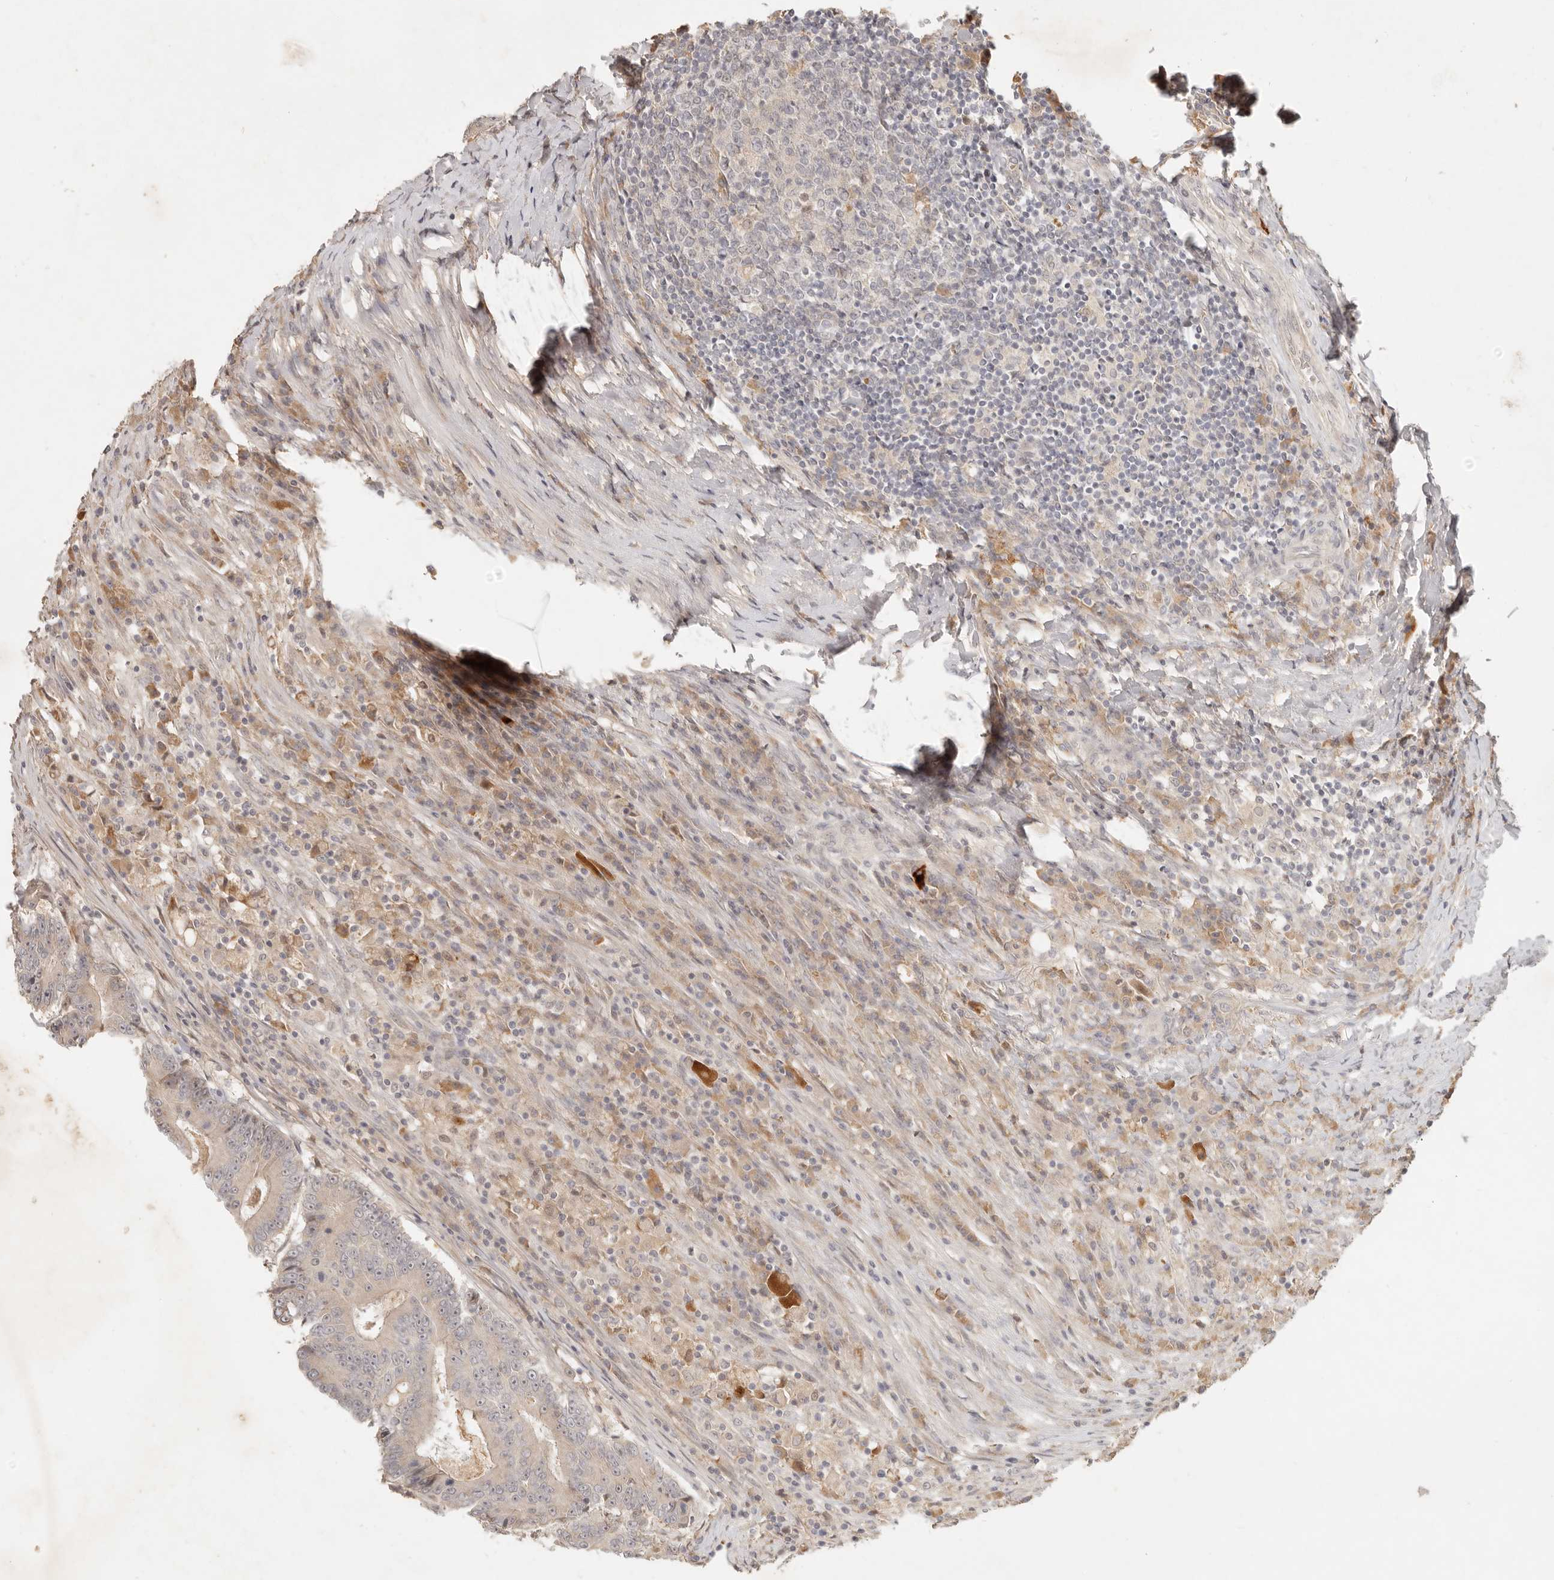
{"staining": {"intensity": "weak", "quantity": "<25%", "location": "cytoplasmic/membranous"}, "tissue": "colorectal cancer", "cell_type": "Tumor cells", "image_type": "cancer", "snomed": [{"axis": "morphology", "description": "Adenocarcinoma, NOS"}, {"axis": "topography", "description": "Colon"}], "caption": "High power microscopy image of an IHC micrograph of colorectal cancer (adenocarcinoma), revealing no significant positivity in tumor cells.", "gene": "UBXN11", "patient": {"sex": "male", "age": 83}}